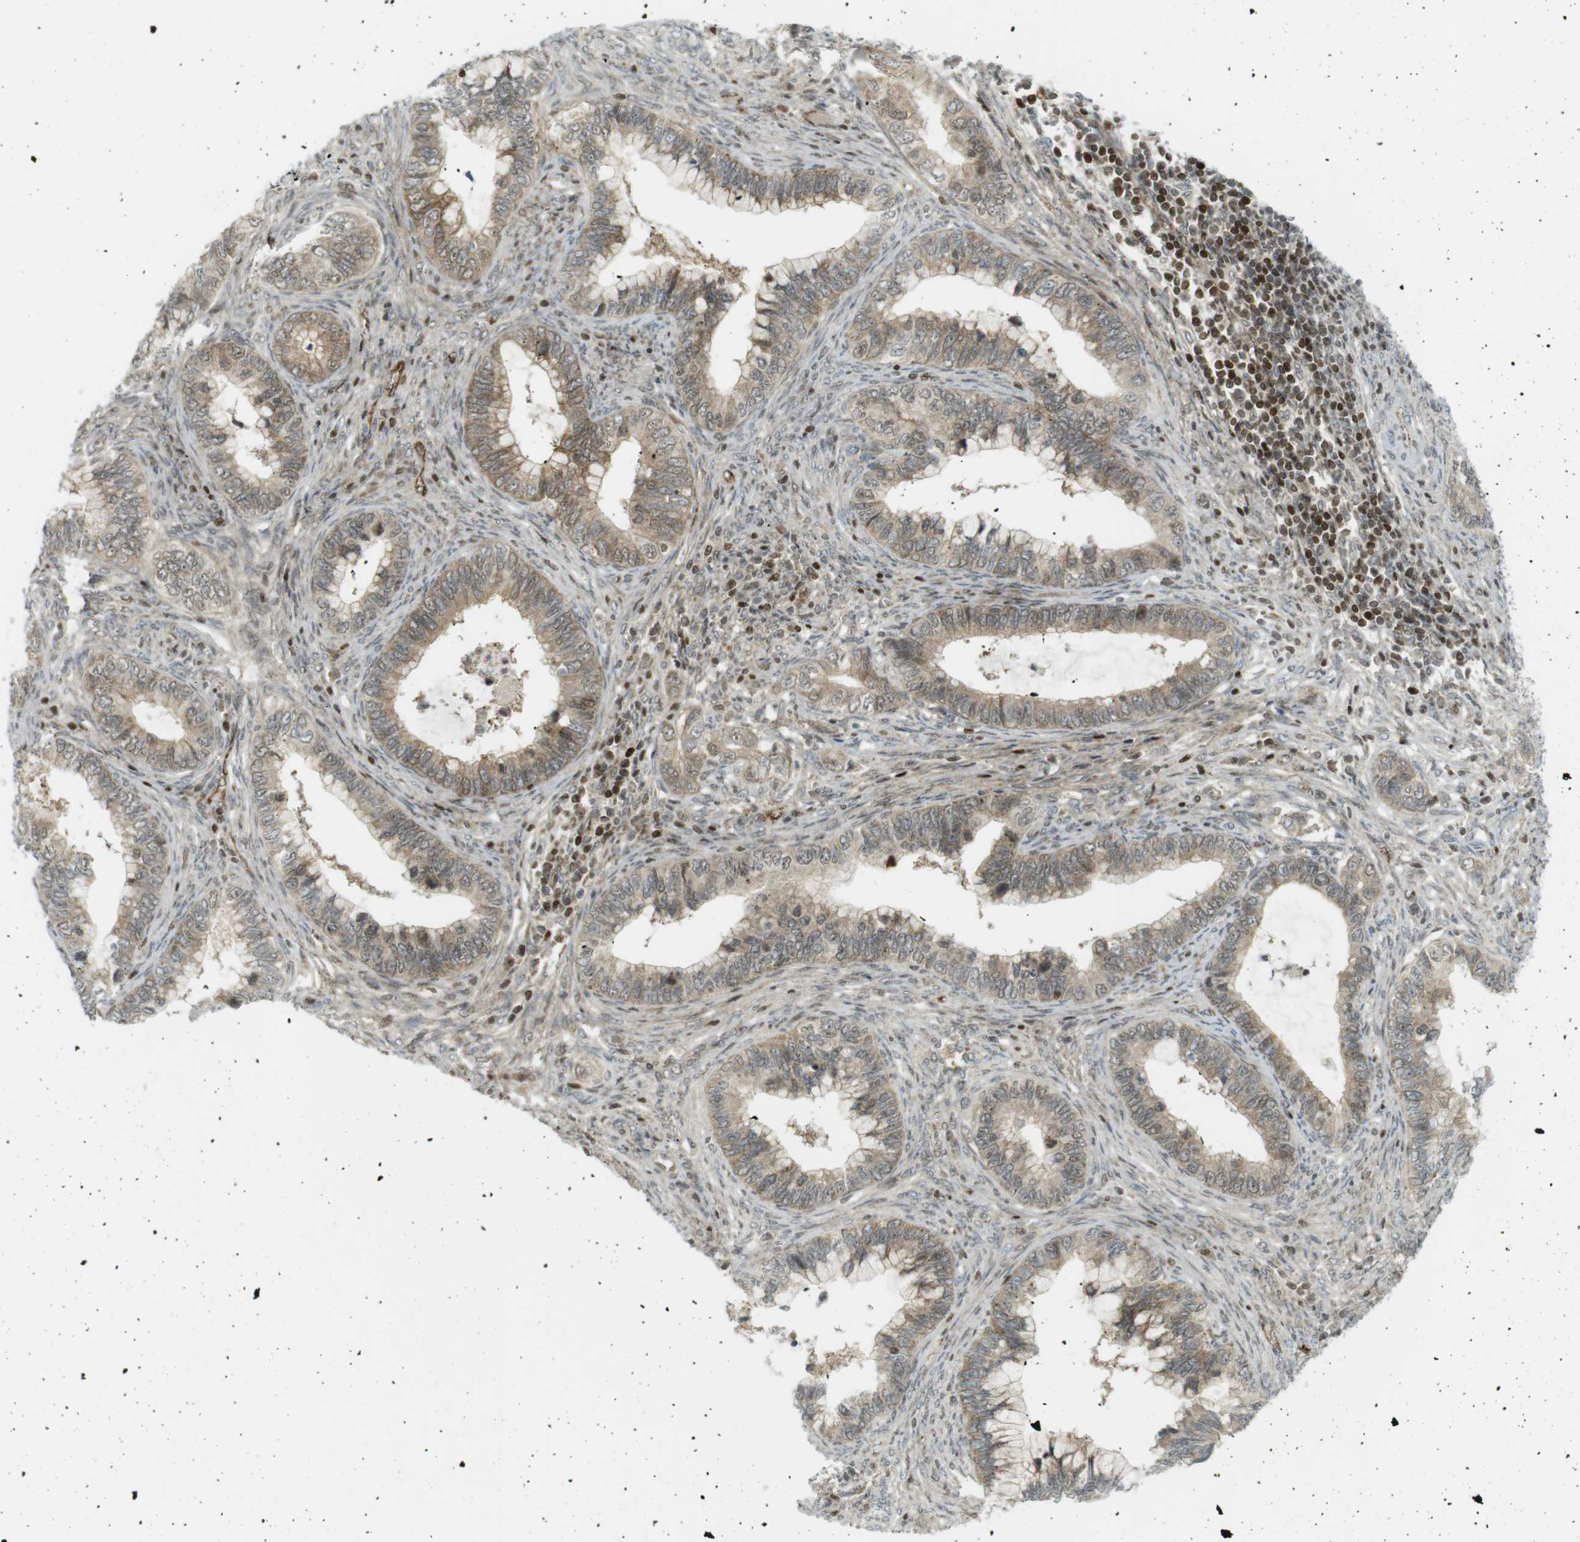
{"staining": {"intensity": "moderate", "quantity": ">75%", "location": "cytoplasmic/membranous,nuclear"}, "tissue": "cervical cancer", "cell_type": "Tumor cells", "image_type": "cancer", "snomed": [{"axis": "morphology", "description": "Adenocarcinoma, NOS"}, {"axis": "topography", "description": "Cervix"}], "caption": "Human cervical adenocarcinoma stained with a brown dye demonstrates moderate cytoplasmic/membranous and nuclear positive staining in about >75% of tumor cells.", "gene": "PPP1R13B", "patient": {"sex": "female", "age": 44}}